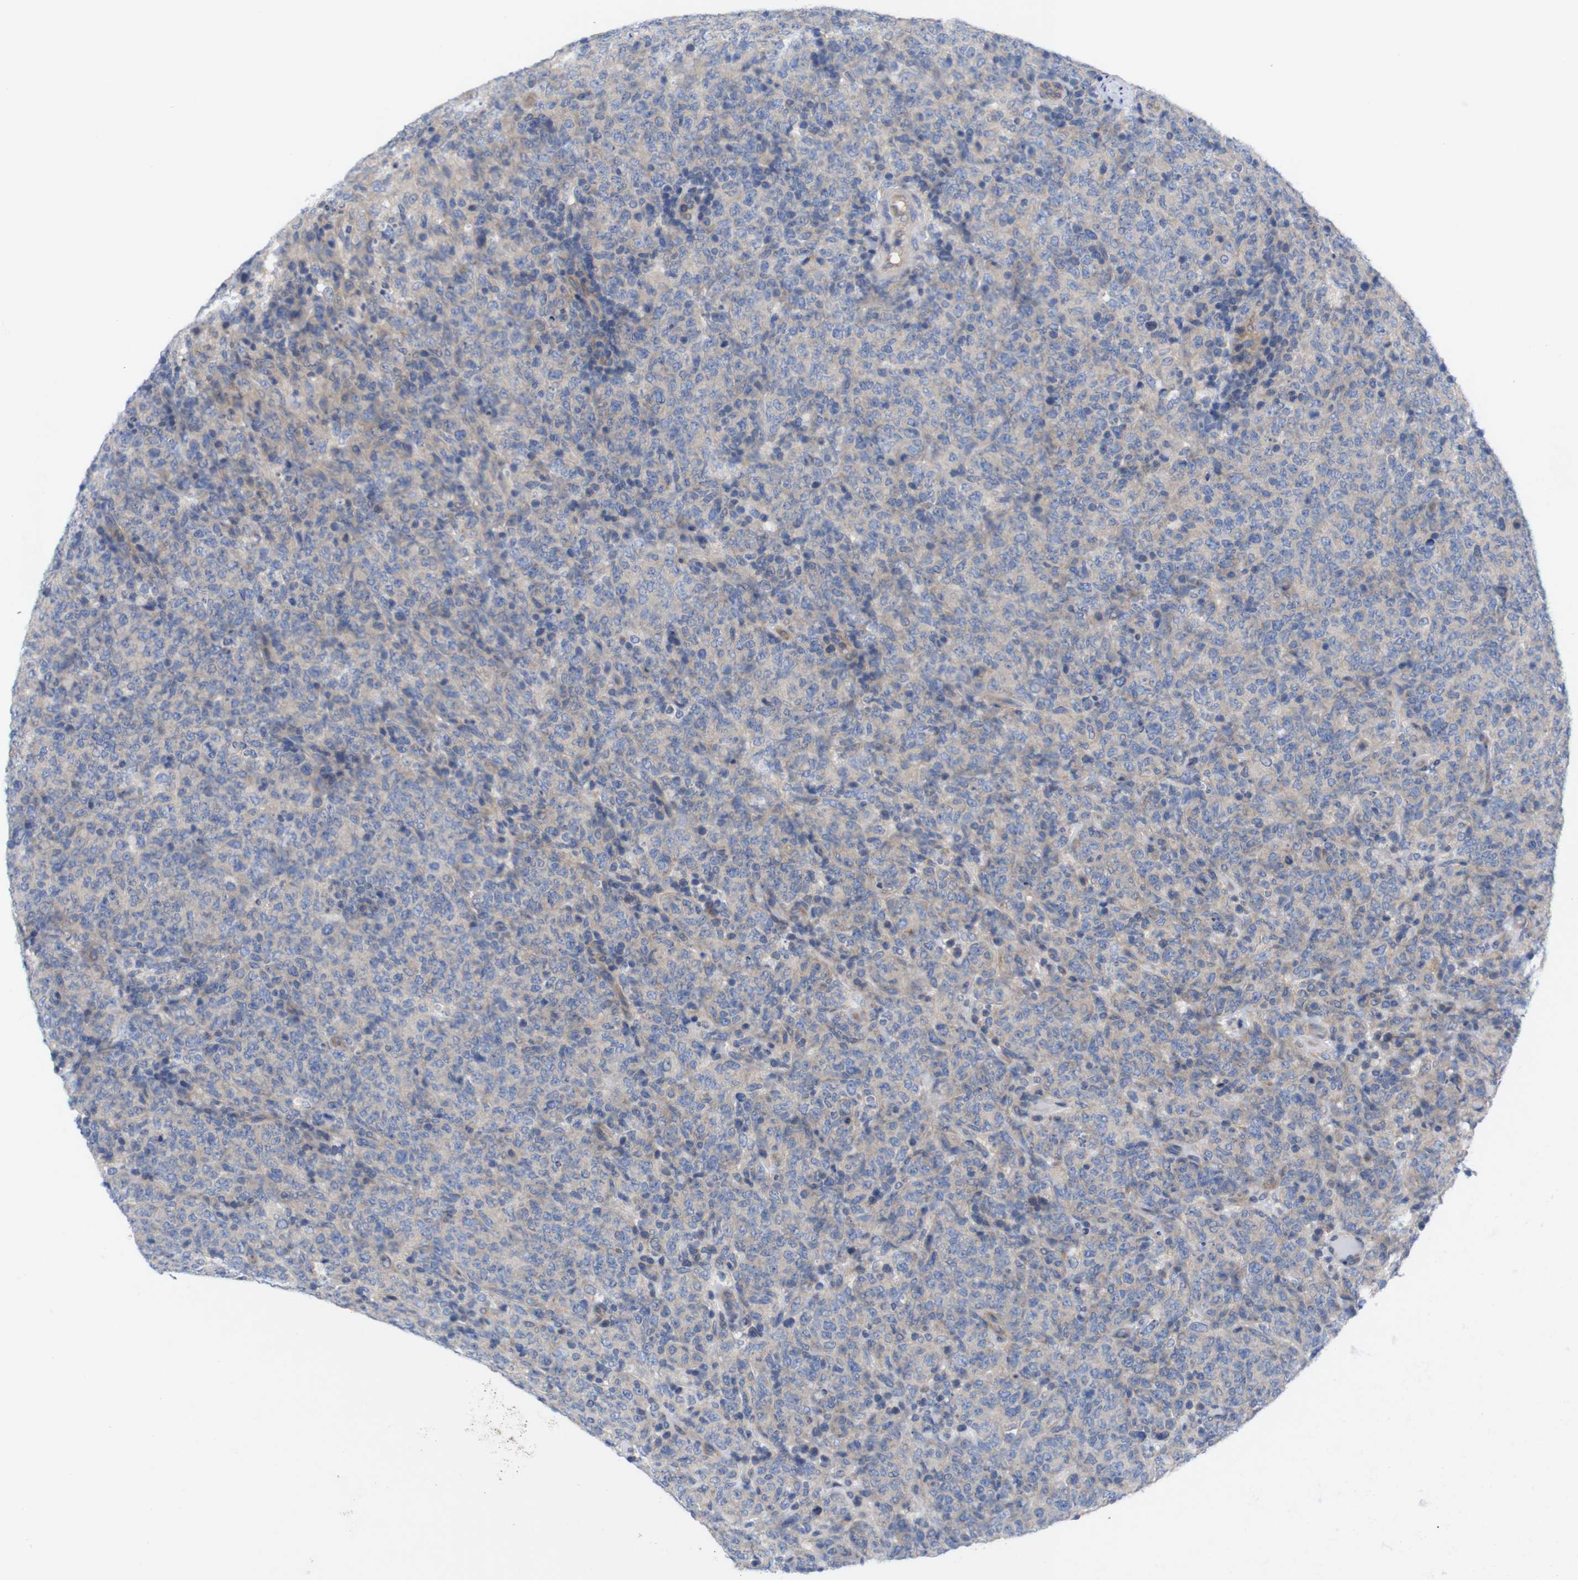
{"staining": {"intensity": "negative", "quantity": "none", "location": "none"}, "tissue": "lymphoma", "cell_type": "Tumor cells", "image_type": "cancer", "snomed": [{"axis": "morphology", "description": "Malignant lymphoma, non-Hodgkin's type, High grade"}, {"axis": "topography", "description": "Tonsil"}], "caption": "Protein analysis of malignant lymphoma, non-Hodgkin's type (high-grade) displays no significant expression in tumor cells.", "gene": "USH1C", "patient": {"sex": "female", "age": 36}}